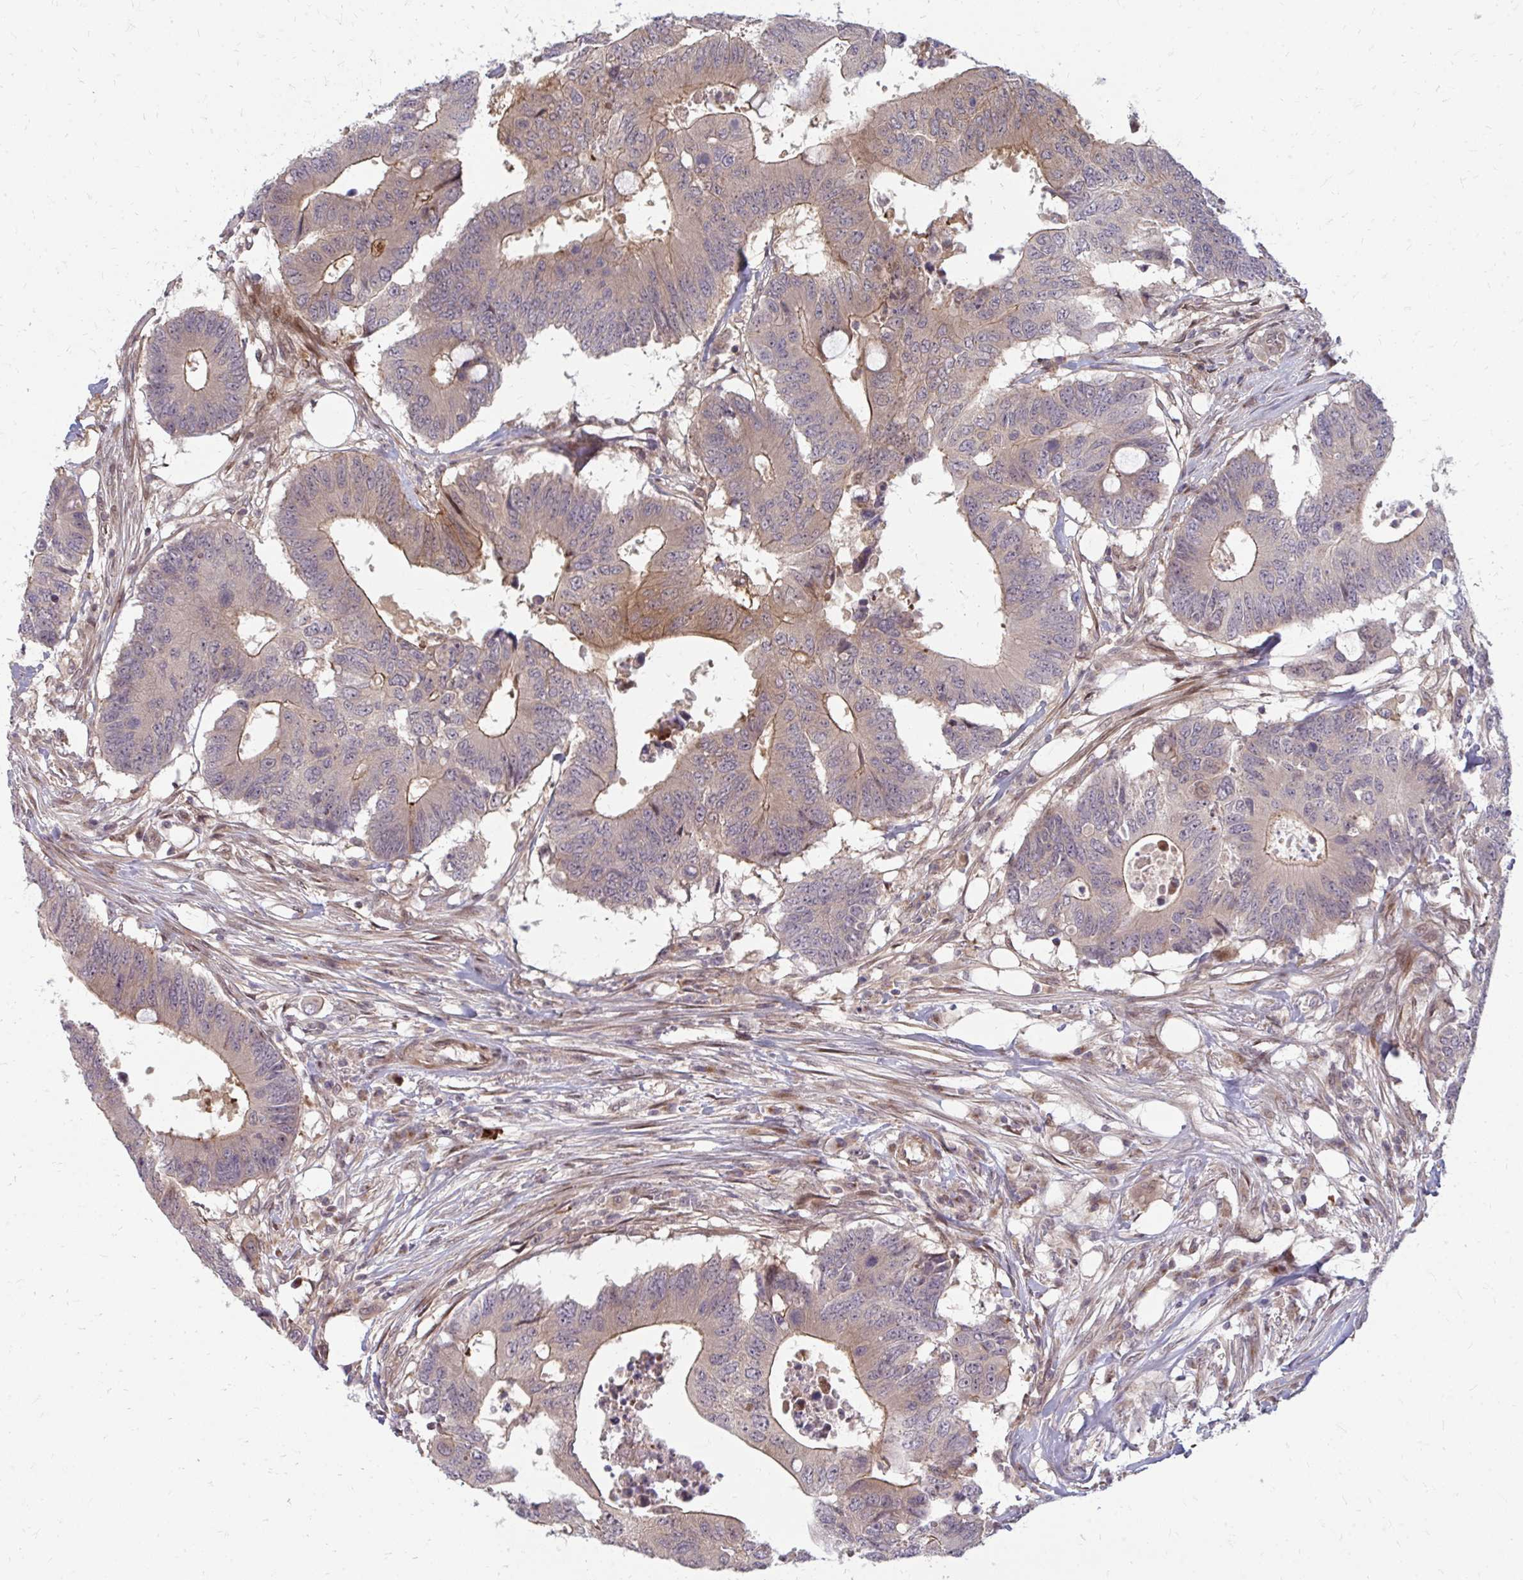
{"staining": {"intensity": "weak", "quantity": "<25%", "location": "cytoplasmic/membranous"}, "tissue": "colorectal cancer", "cell_type": "Tumor cells", "image_type": "cancer", "snomed": [{"axis": "morphology", "description": "Adenocarcinoma, NOS"}, {"axis": "topography", "description": "Colon"}], "caption": "Tumor cells show no significant protein staining in adenocarcinoma (colorectal).", "gene": "ZNF285", "patient": {"sex": "male", "age": 71}}